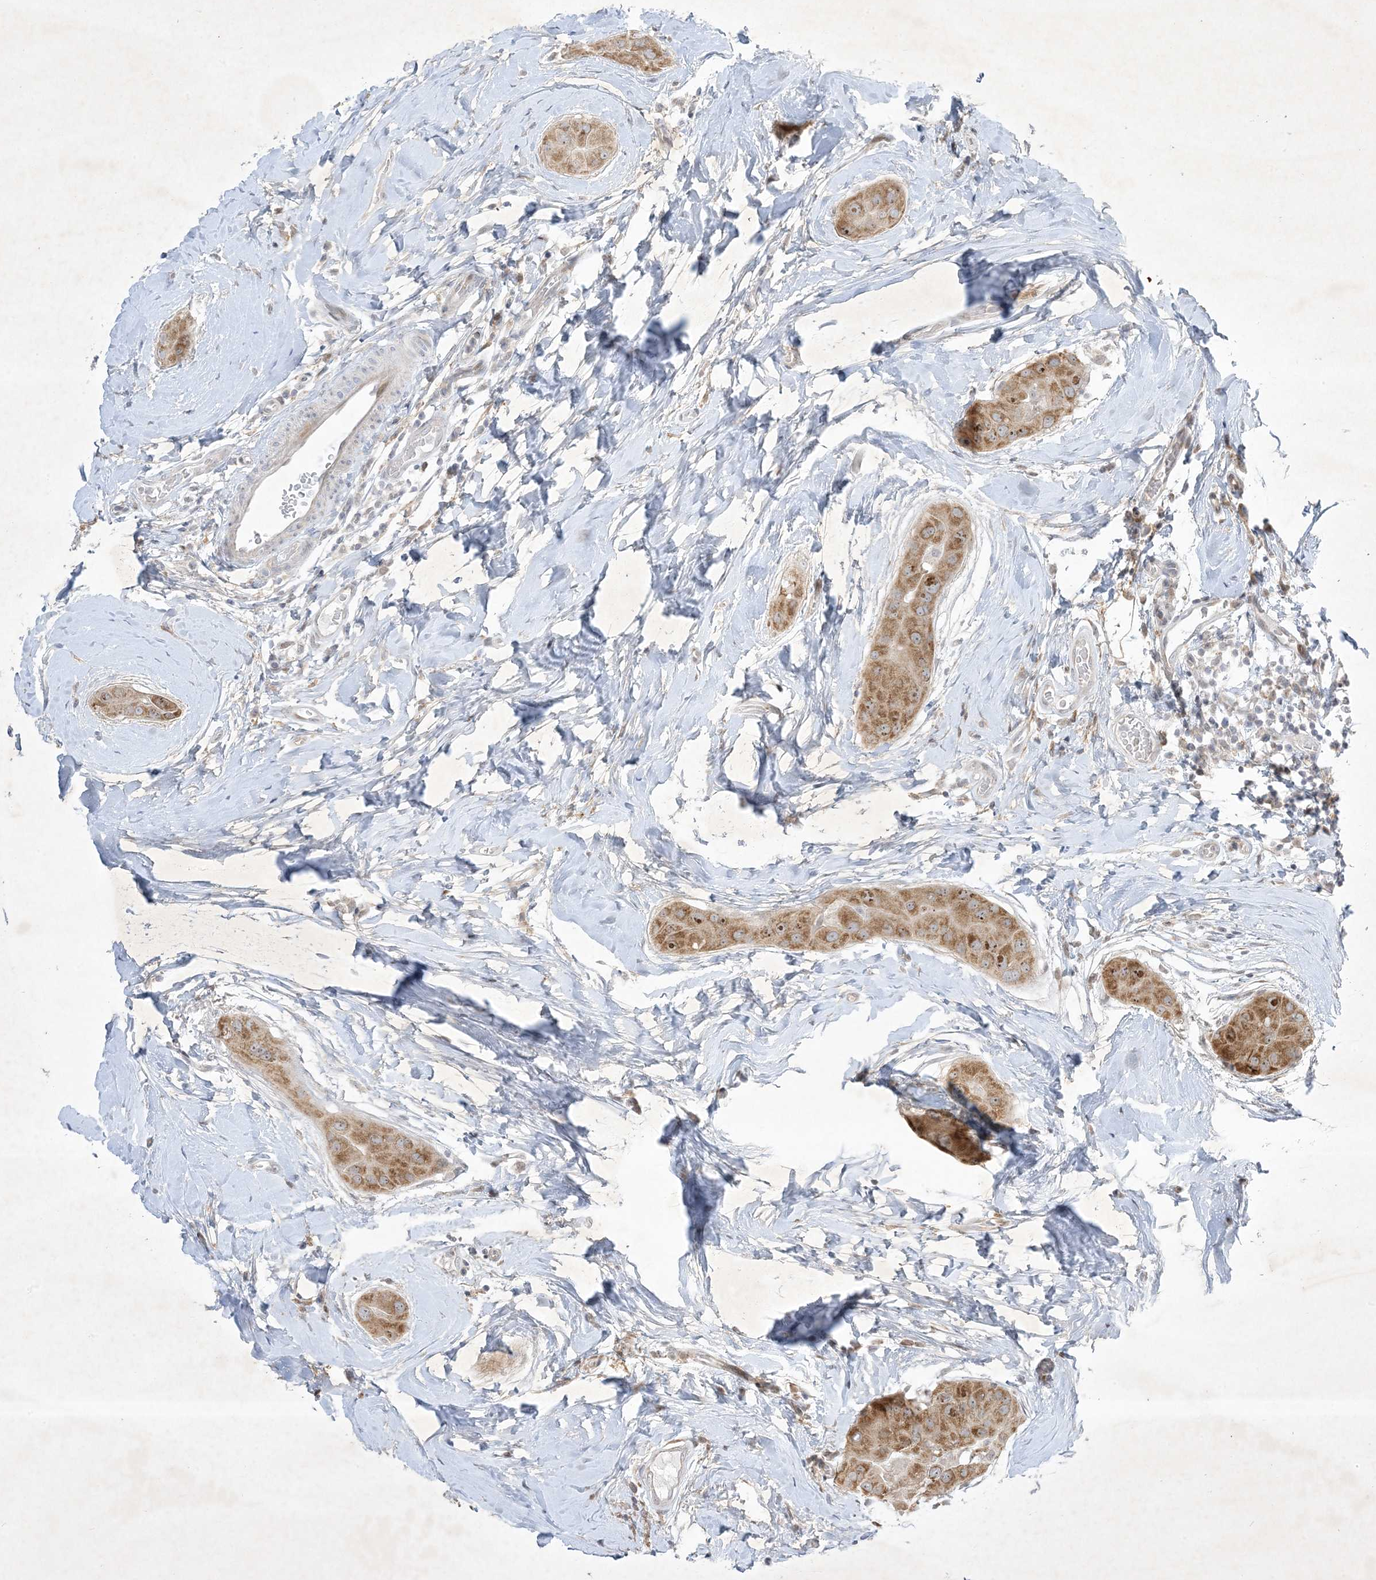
{"staining": {"intensity": "moderate", "quantity": ">75%", "location": "cytoplasmic/membranous"}, "tissue": "thyroid cancer", "cell_type": "Tumor cells", "image_type": "cancer", "snomed": [{"axis": "morphology", "description": "Papillary adenocarcinoma, NOS"}, {"axis": "topography", "description": "Thyroid gland"}], "caption": "Thyroid cancer (papillary adenocarcinoma) stained with a protein marker displays moderate staining in tumor cells.", "gene": "SOGA3", "patient": {"sex": "male", "age": 33}}